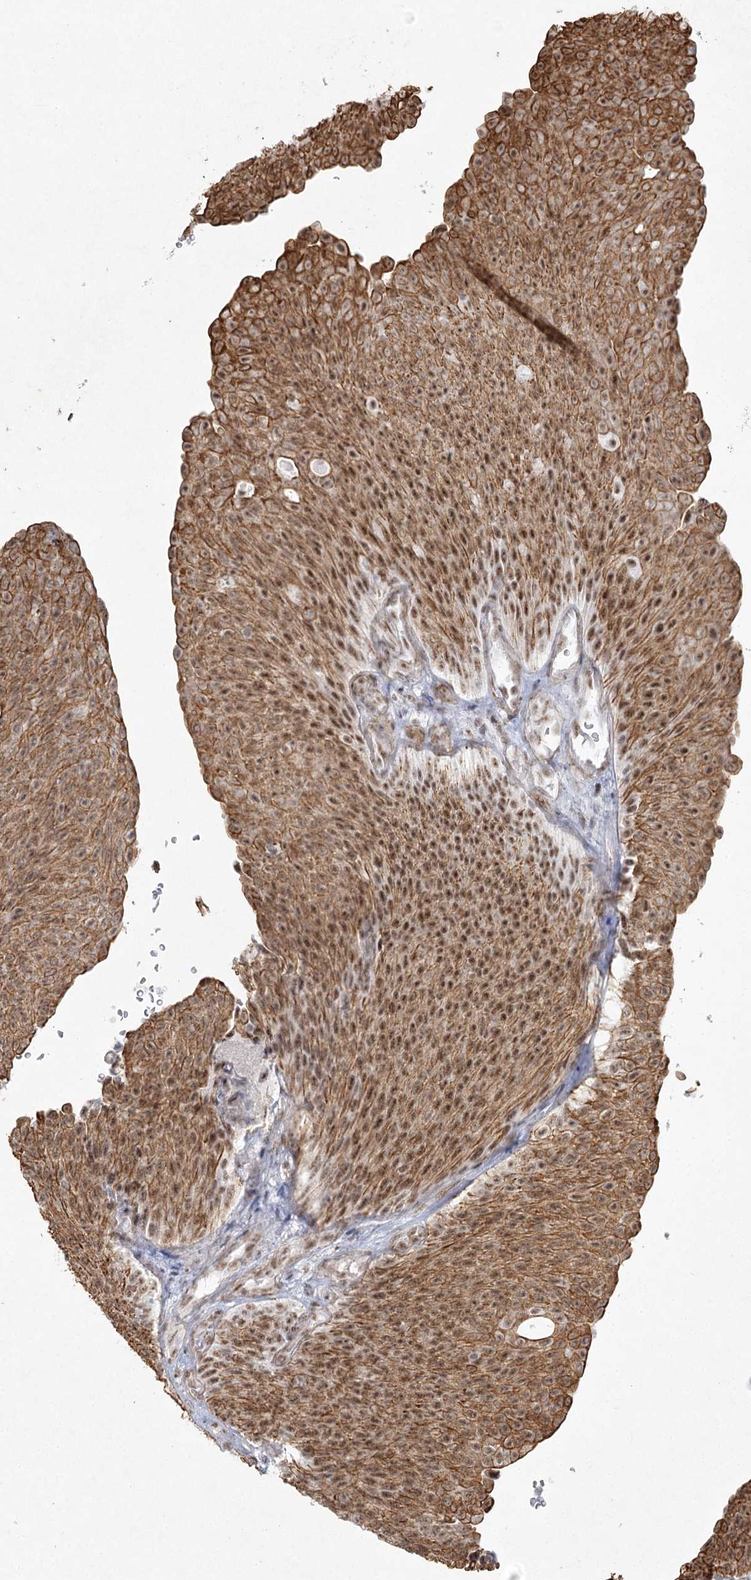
{"staining": {"intensity": "moderate", "quantity": ">75%", "location": "cytoplasmic/membranous,nuclear"}, "tissue": "urothelial cancer", "cell_type": "Tumor cells", "image_type": "cancer", "snomed": [{"axis": "morphology", "description": "Urothelial carcinoma, Low grade"}, {"axis": "topography", "description": "Urinary bladder"}], "caption": "A brown stain labels moderate cytoplasmic/membranous and nuclear positivity of a protein in human urothelial cancer tumor cells.", "gene": "U2SURP", "patient": {"sex": "female", "age": 79}}